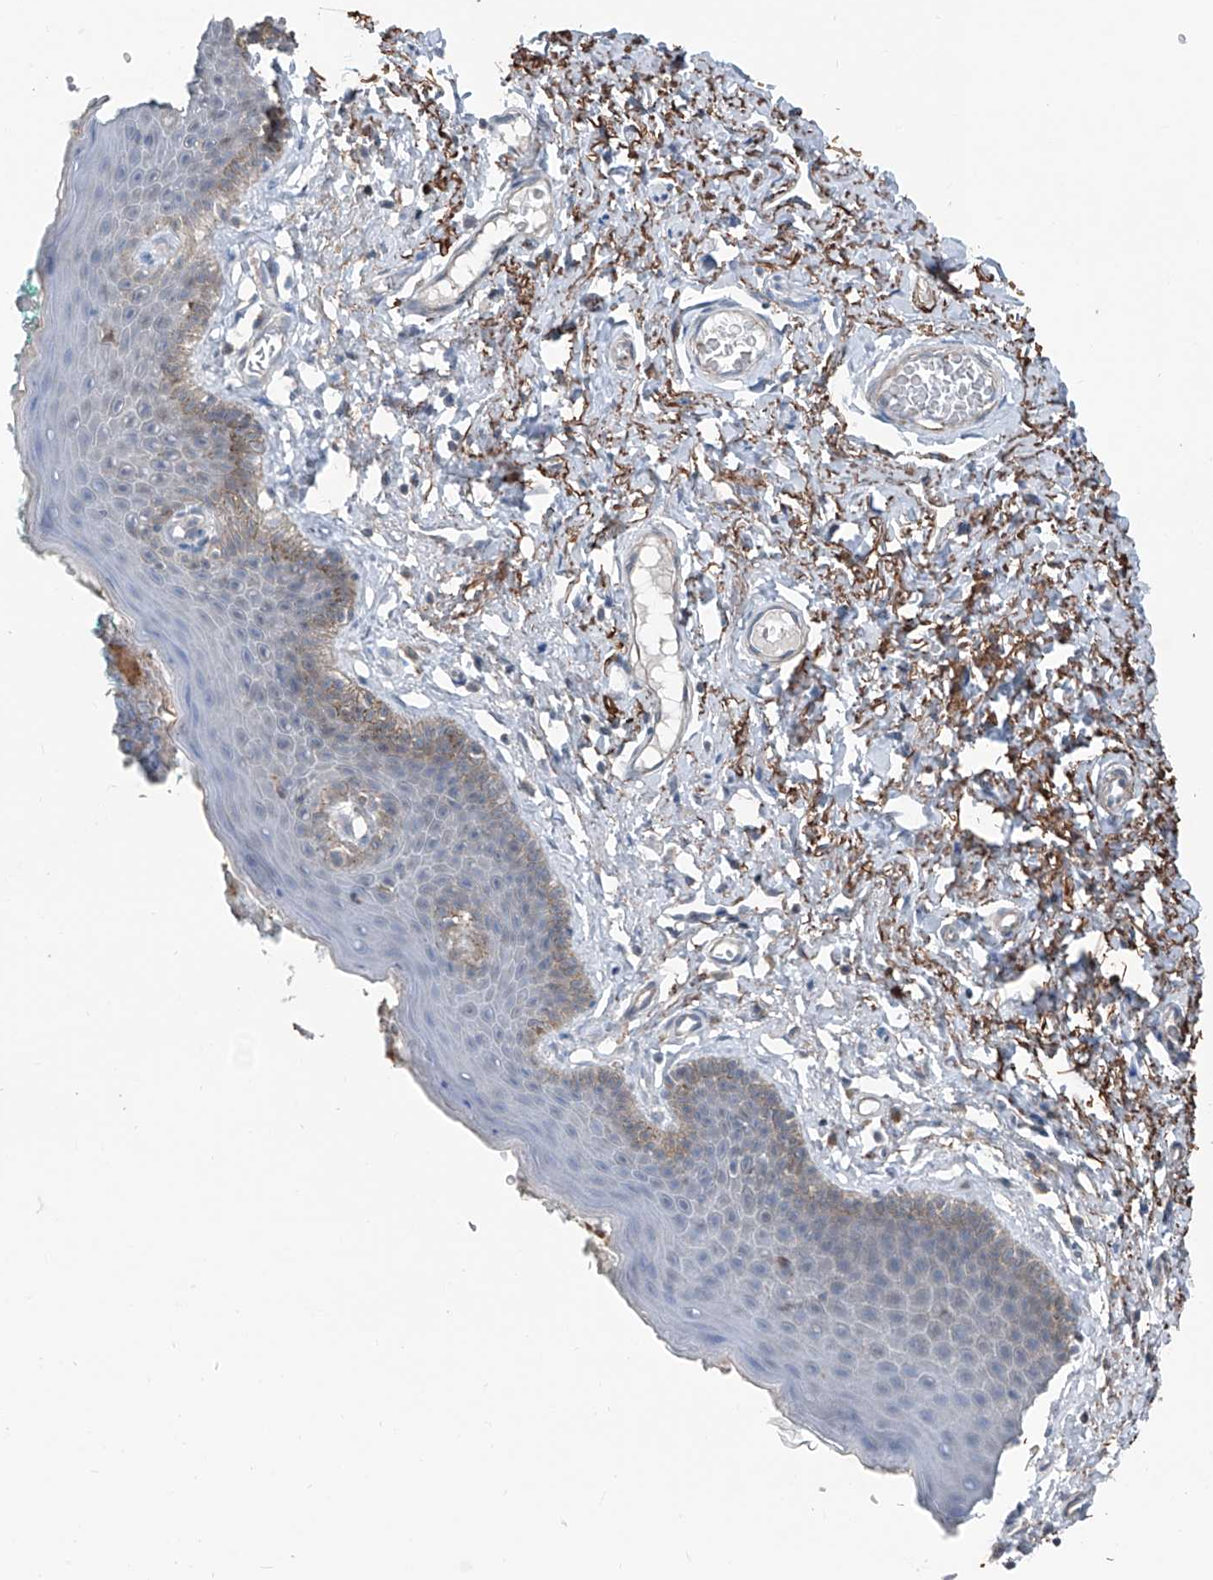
{"staining": {"intensity": "moderate", "quantity": "<25%", "location": "cytoplasmic/membranous"}, "tissue": "skin", "cell_type": "Epidermal cells", "image_type": "normal", "snomed": [{"axis": "morphology", "description": "Normal tissue, NOS"}, {"axis": "topography", "description": "Vulva"}], "caption": "Immunohistochemical staining of benign human skin shows low levels of moderate cytoplasmic/membranous staining in approximately <25% of epidermal cells.", "gene": "HSPB11", "patient": {"sex": "female", "age": 66}}